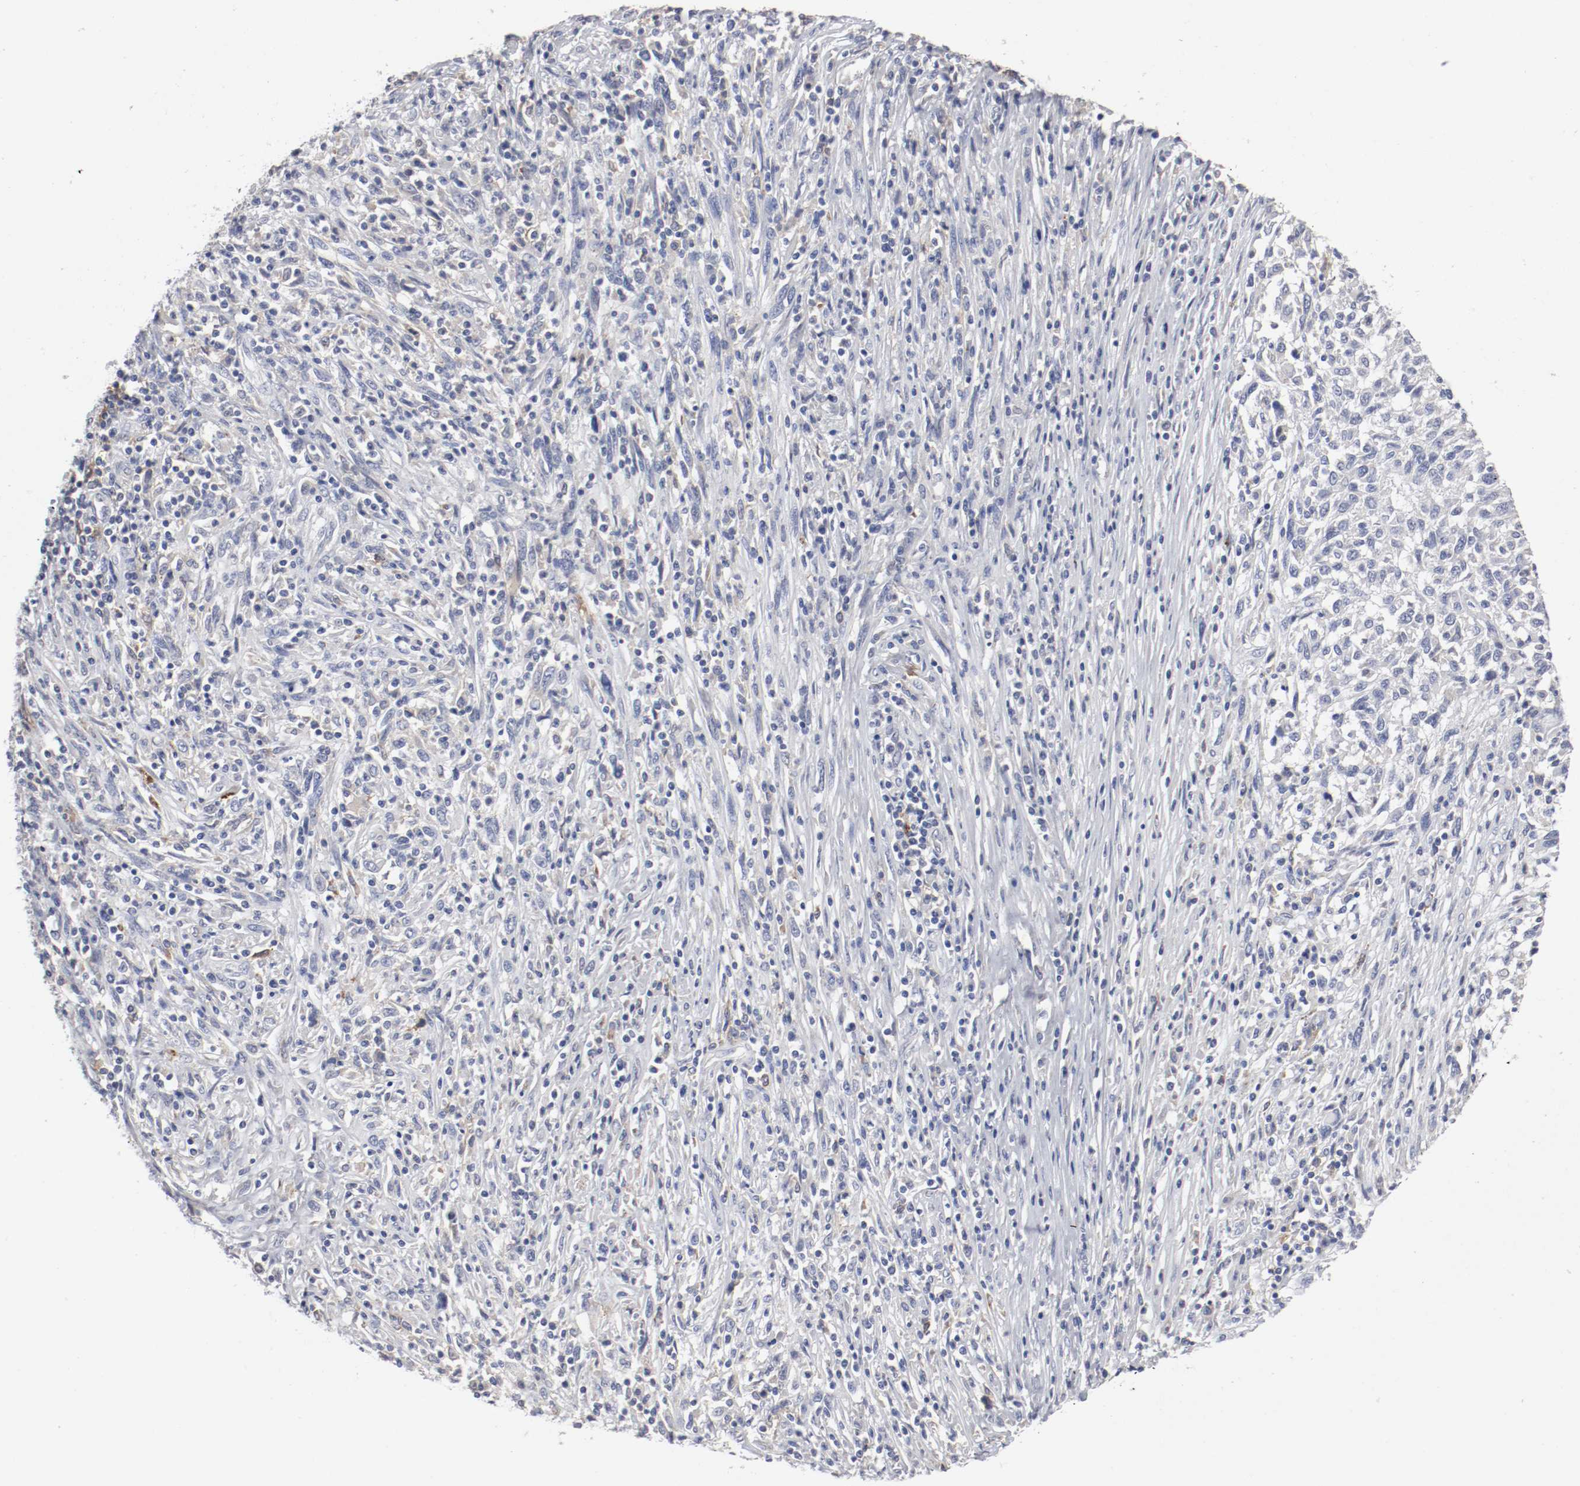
{"staining": {"intensity": "negative", "quantity": "none", "location": "none"}, "tissue": "melanoma", "cell_type": "Tumor cells", "image_type": "cancer", "snomed": [{"axis": "morphology", "description": "Malignant melanoma, Metastatic site"}, {"axis": "topography", "description": "Lymph node"}], "caption": "Immunohistochemistry (IHC) image of melanoma stained for a protein (brown), which shows no positivity in tumor cells.", "gene": "FGFBP1", "patient": {"sex": "male", "age": 61}}